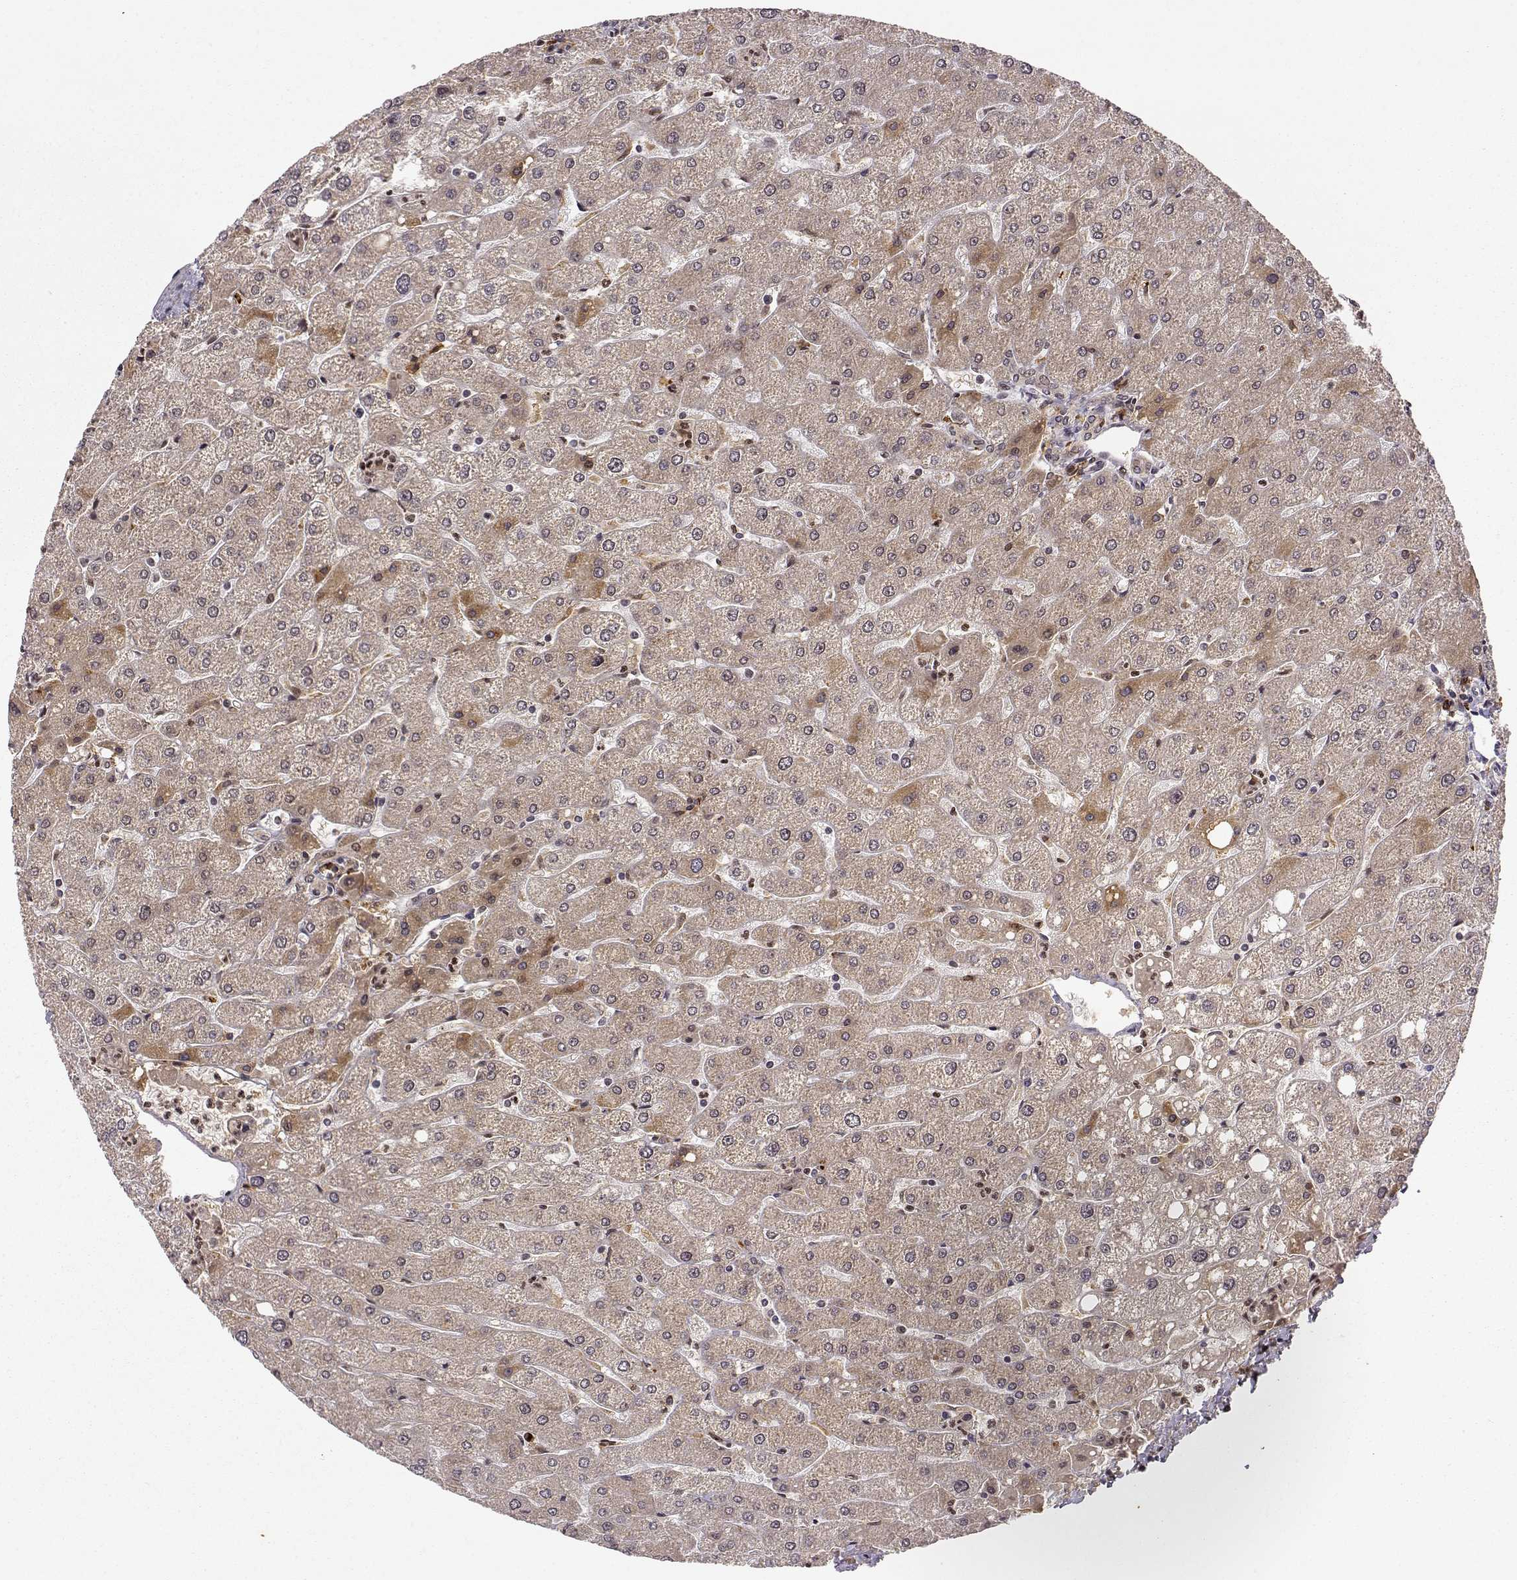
{"staining": {"intensity": "negative", "quantity": "none", "location": "none"}, "tissue": "liver", "cell_type": "Cholangiocytes", "image_type": "normal", "snomed": [{"axis": "morphology", "description": "Normal tissue, NOS"}, {"axis": "topography", "description": "Liver"}], "caption": "IHC of unremarkable human liver demonstrates no staining in cholangiocytes.", "gene": "MAEA", "patient": {"sex": "male", "age": 67}}